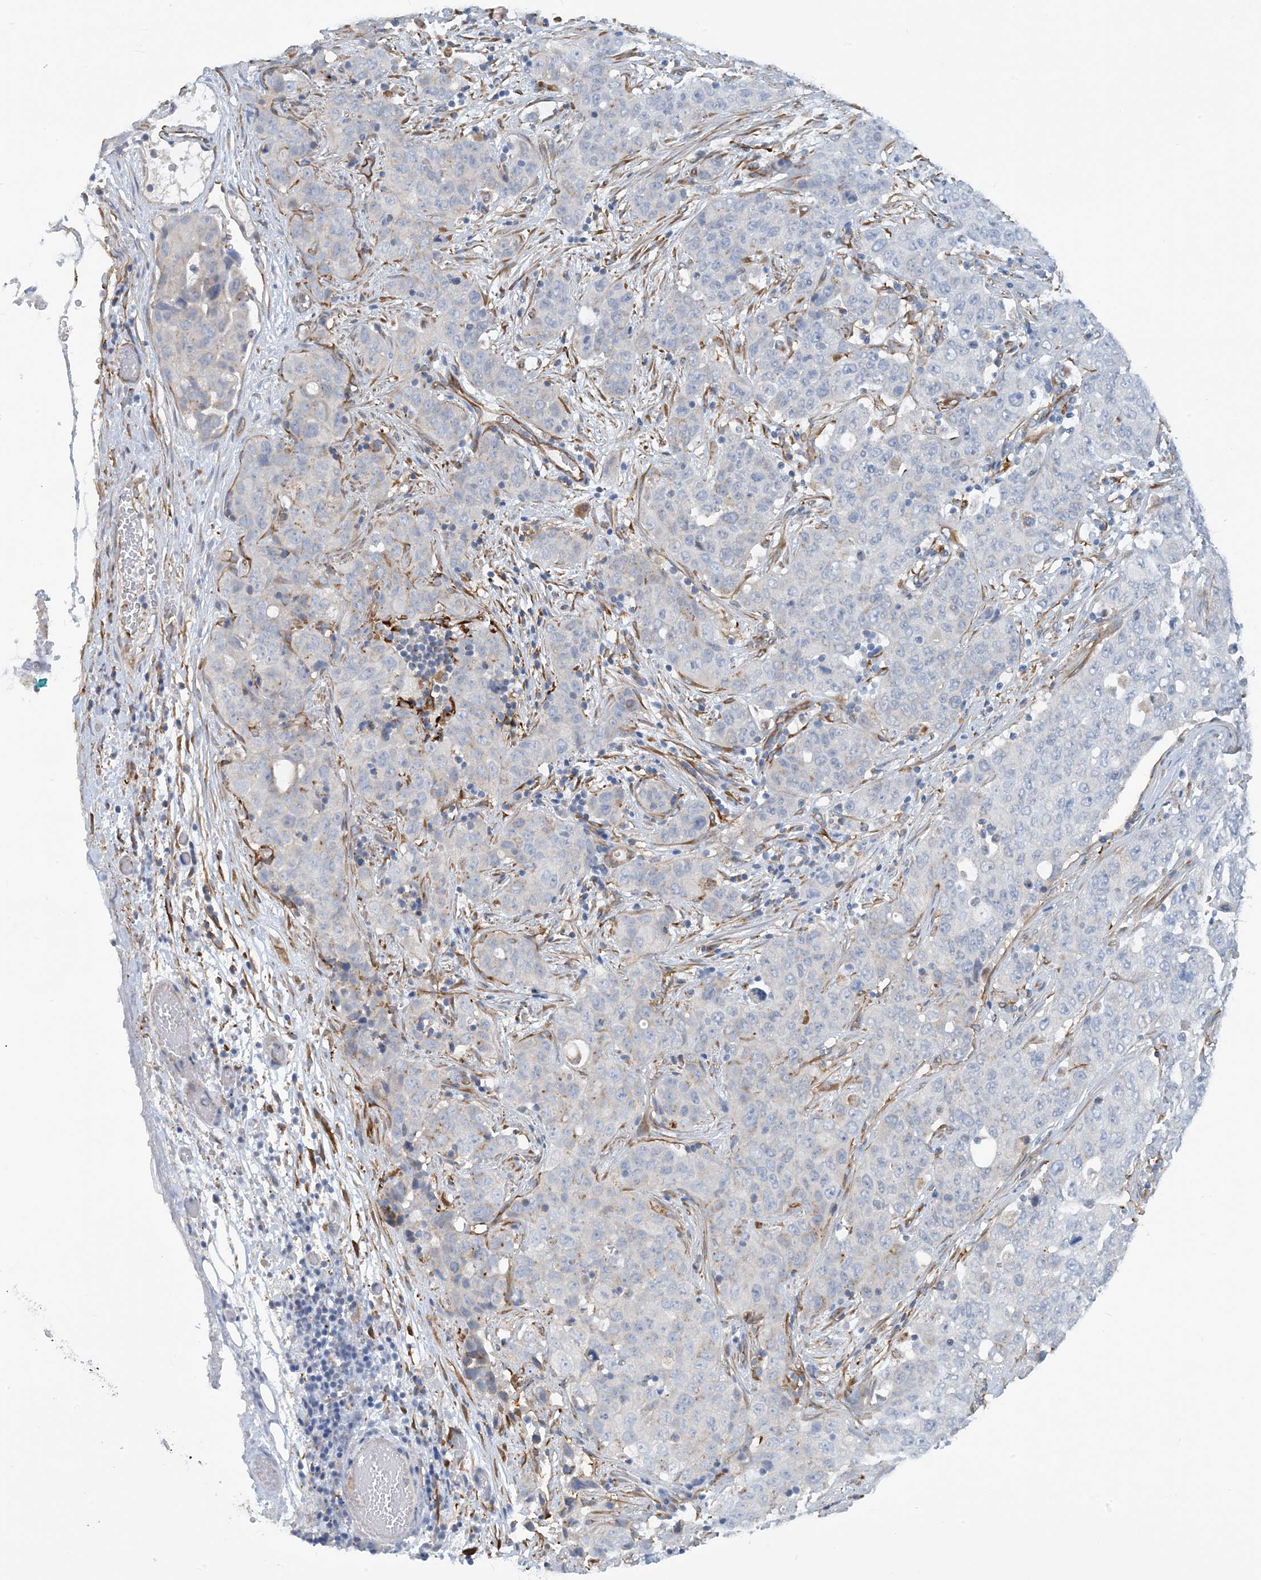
{"staining": {"intensity": "negative", "quantity": "none", "location": "none"}, "tissue": "stomach cancer", "cell_type": "Tumor cells", "image_type": "cancer", "snomed": [{"axis": "morphology", "description": "Normal tissue, NOS"}, {"axis": "morphology", "description": "Adenocarcinoma, NOS"}, {"axis": "topography", "description": "Lymph node"}, {"axis": "topography", "description": "Stomach"}], "caption": "There is no significant positivity in tumor cells of stomach cancer.", "gene": "EIF2A", "patient": {"sex": "male", "age": 48}}